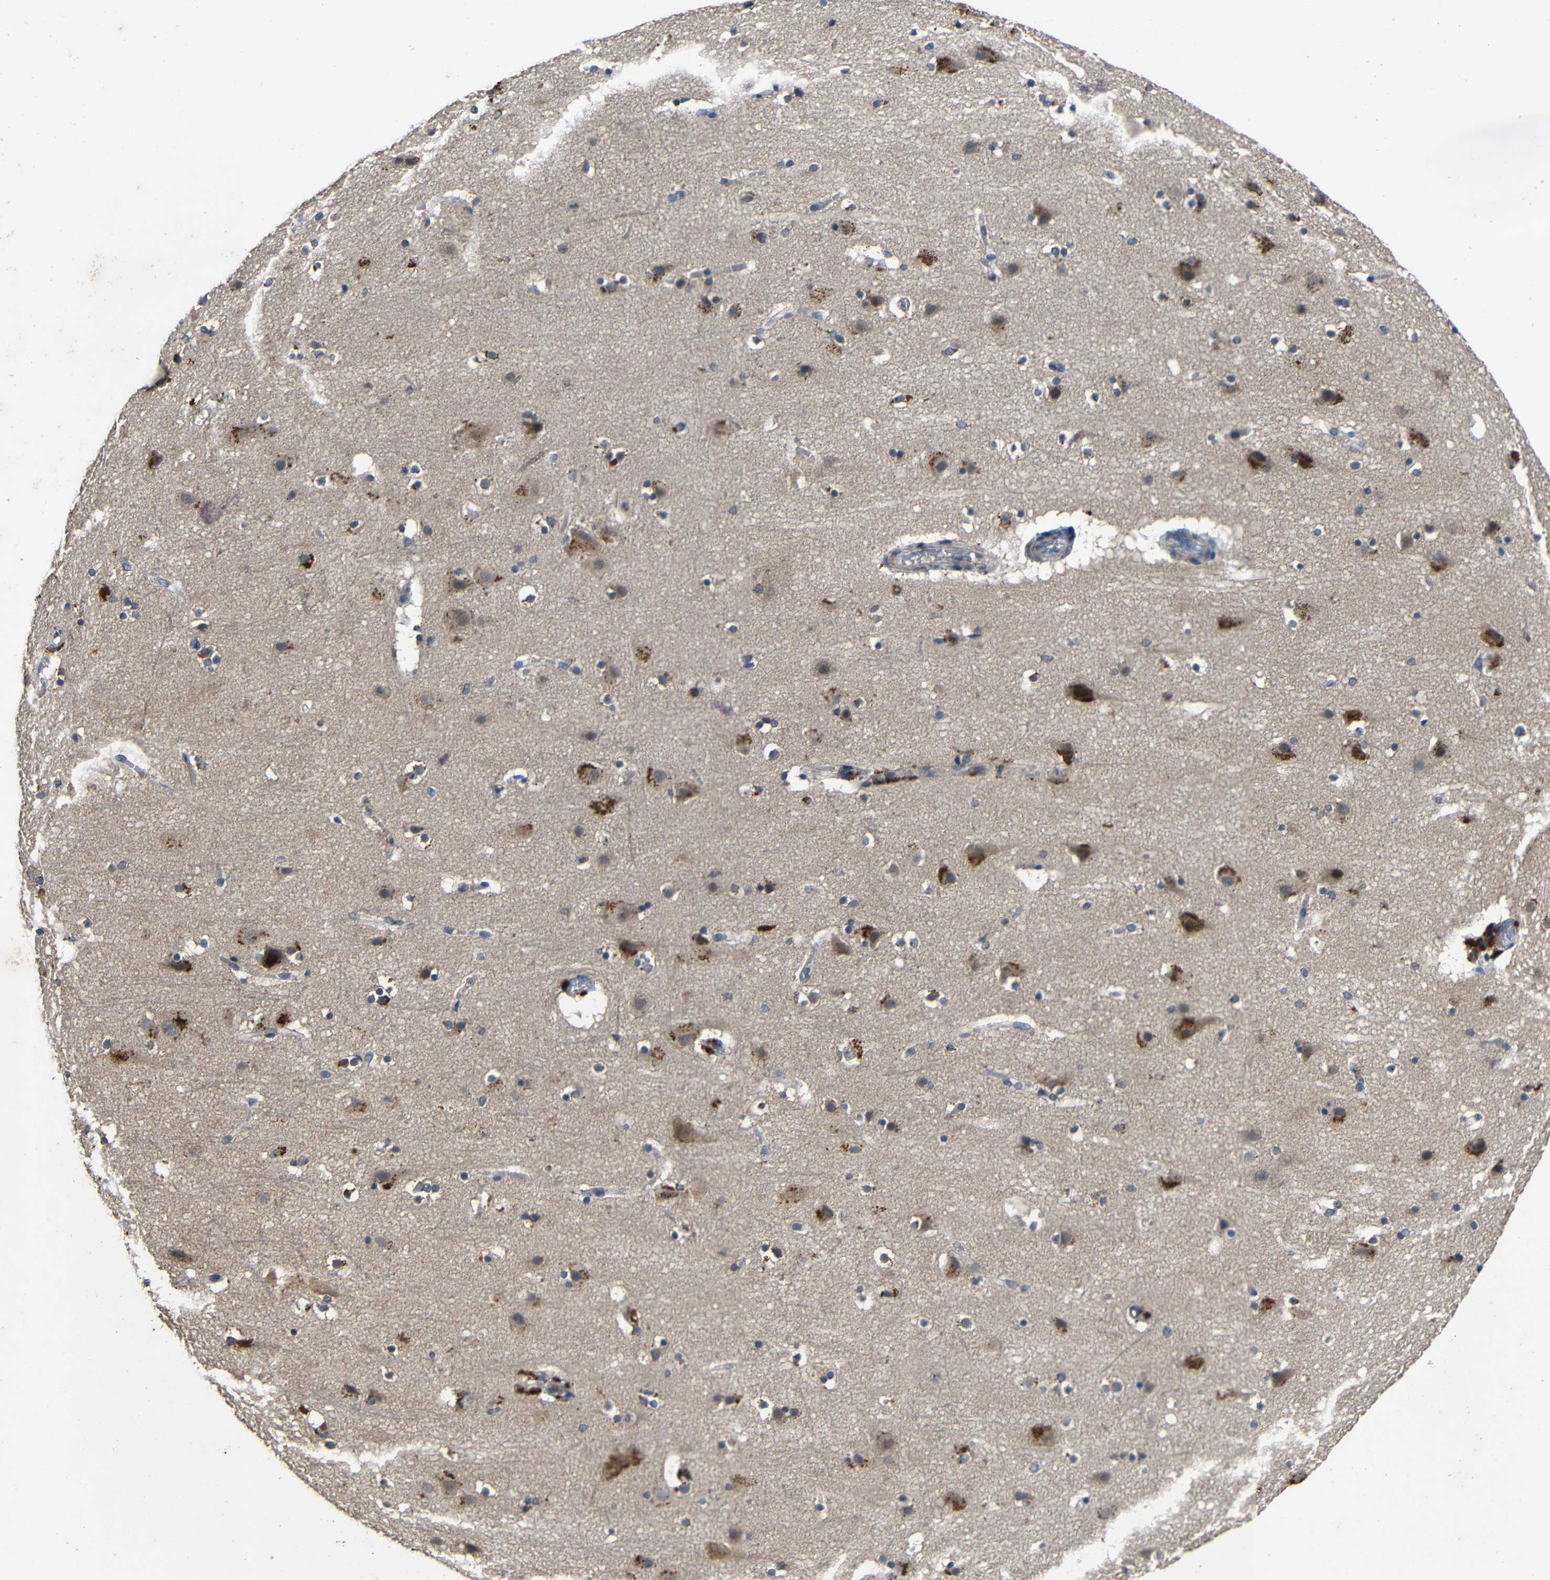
{"staining": {"intensity": "negative", "quantity": "none", "location": "none"}, "tissue": "cerebral cortex", "cell_type": "Endothelial cells", "image_type": "normal", "snomed": [{"axis": "morphology", "description": "Normal tissue, NOS"}, {"axis": "topography", "description": "Cerebral cortex"}], "caption": "The immunohistochemistry histopathology image has no significant expression in endothelial cells of cerebral cortex.", "gene": "C6orf89", "patient": {"sex": "male", "age": 45}}